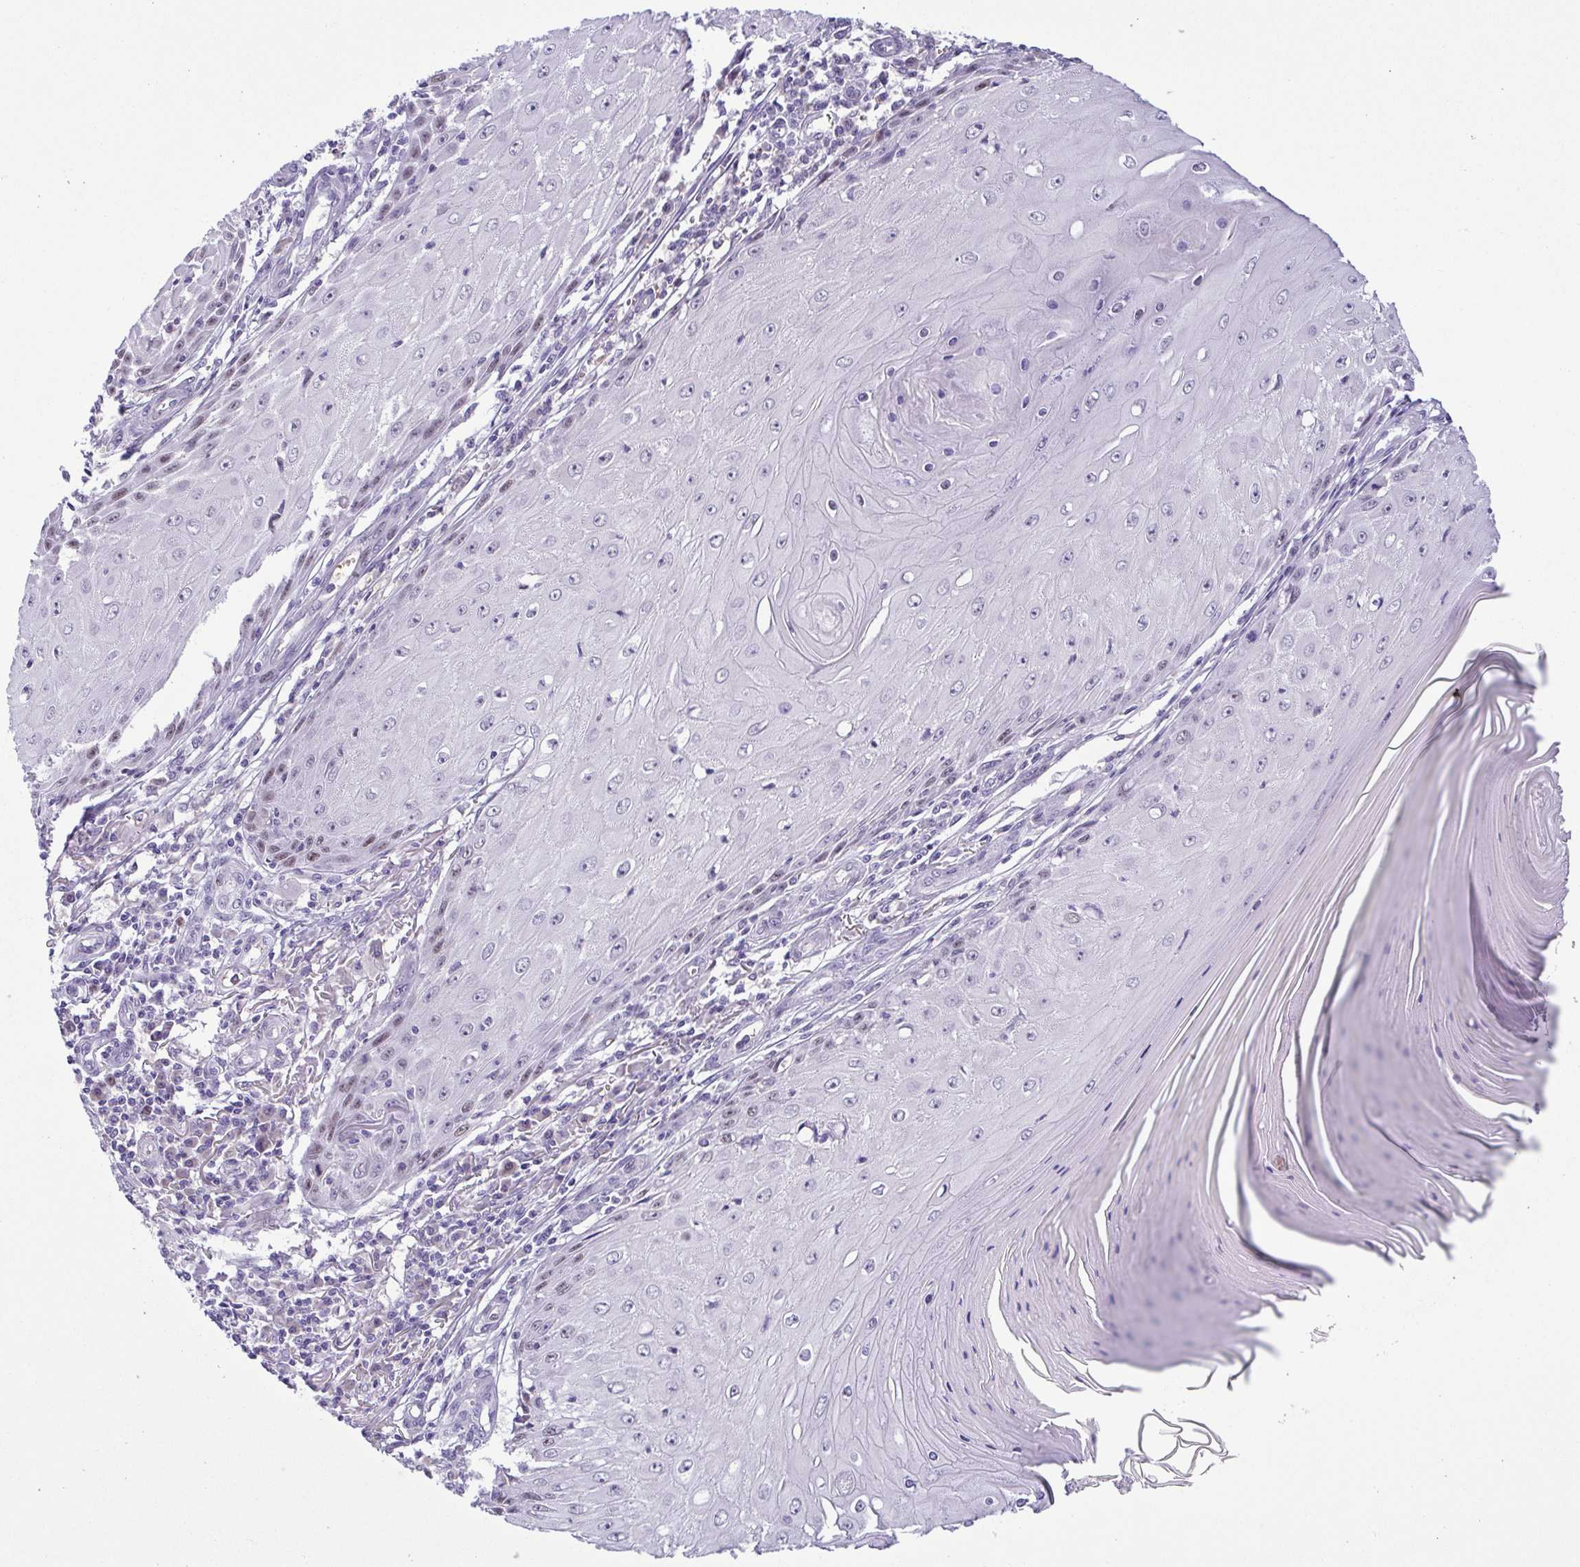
{"staining": {"intensity": "negative", "quantity": "none", "location": "none"}, "tissue": "skin cancer", "cell_type": "Tumor cells", "image_type": "cancer", "snomed": [{"axis": "morphology", "description": "Squamous cell carcinoma, NOS"}, {"axis": "topography", "description": "Skin"}], "caption": "Tumor cells show no significant protein expression in skin cancer (squamous cell carcinoma).", "gene": "TIPIN", "patient": {"sex": "female", "age": 73}}